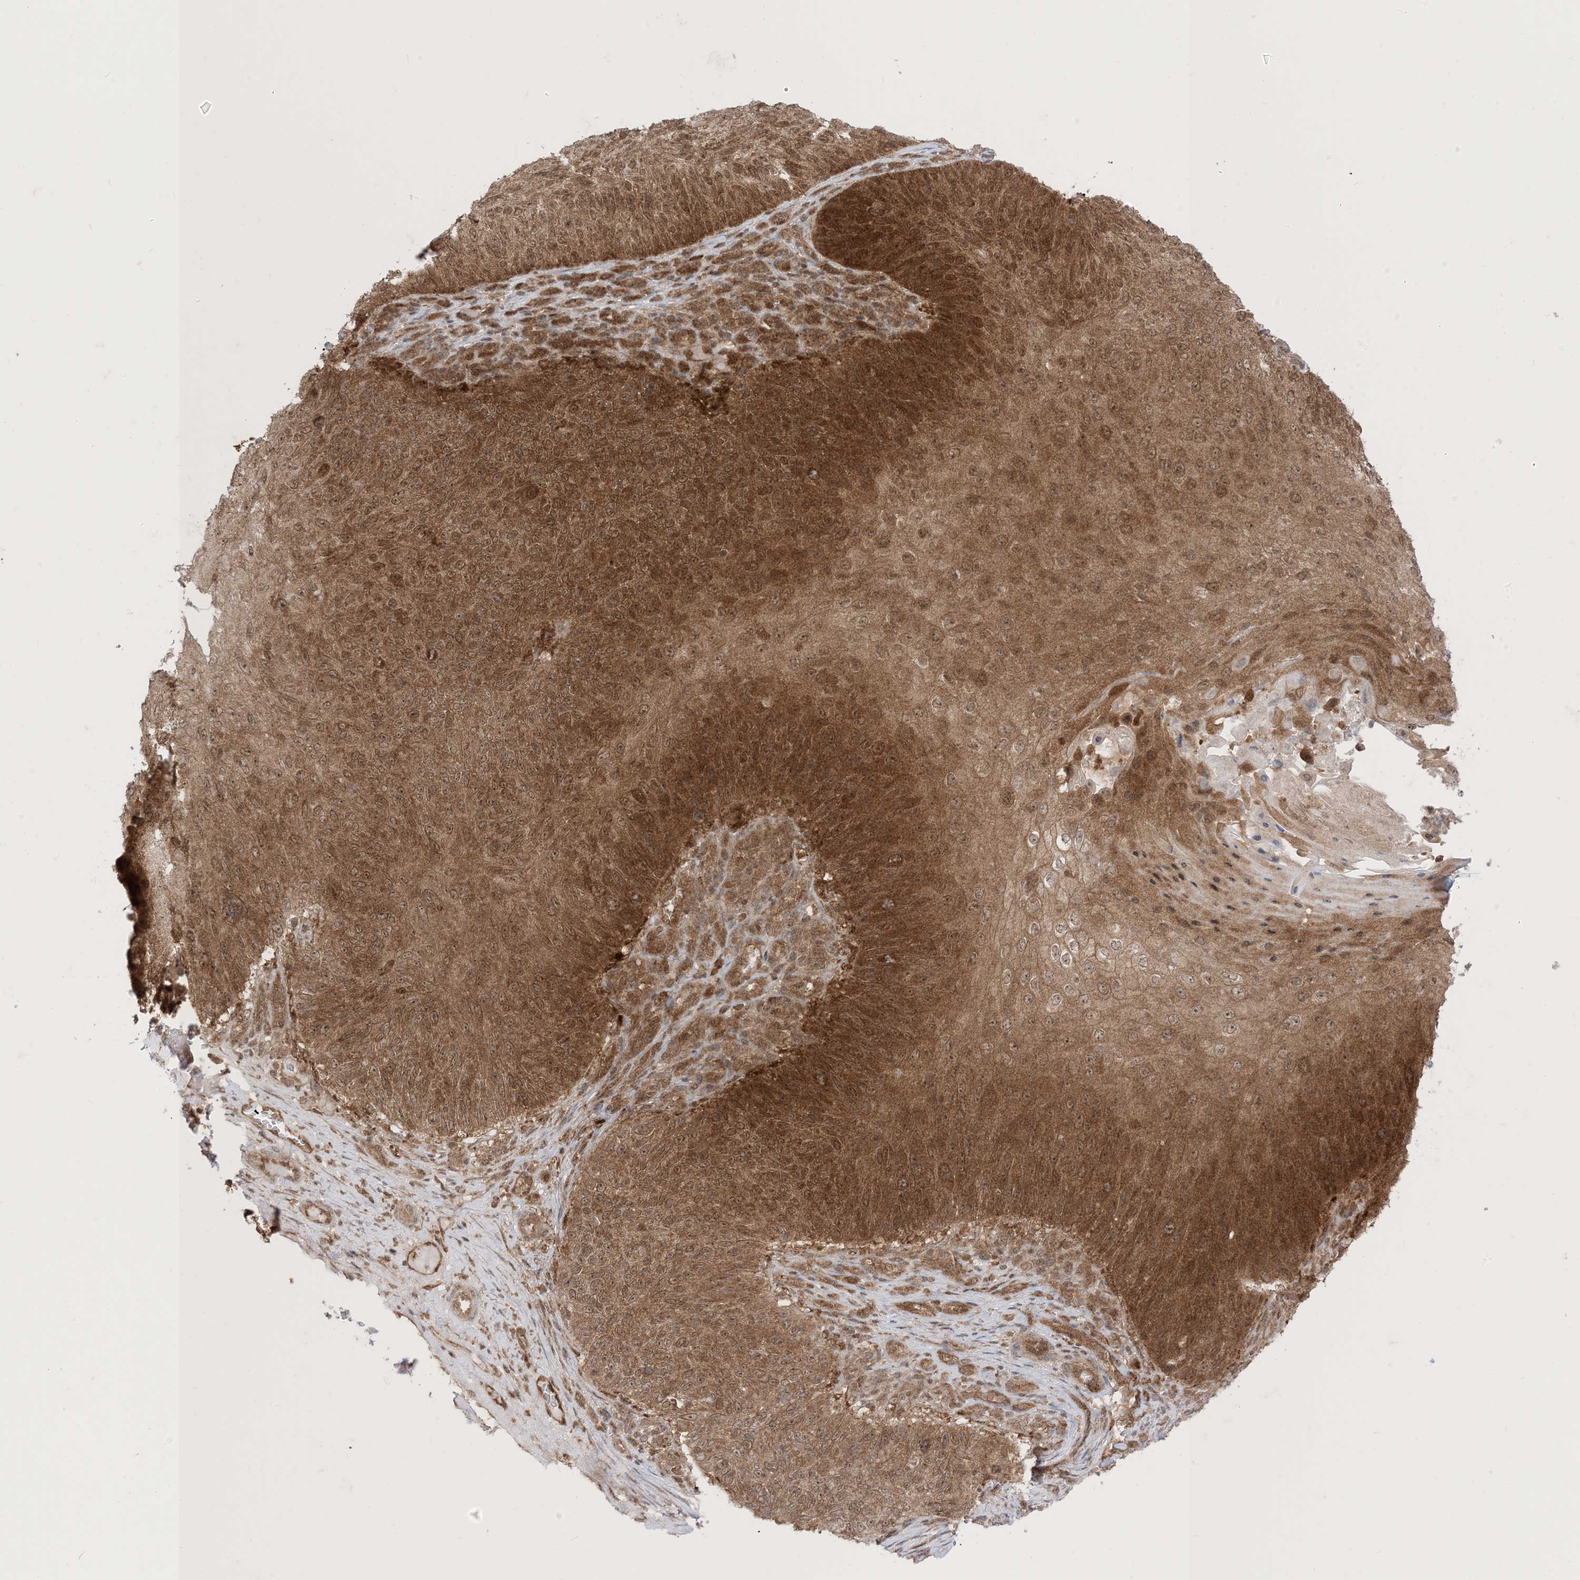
{"staining": {"intensity": "moderate", "quantity": ">75%", "location": "cytoplasmic/membranous,nuclear"}, "tissue": "skin cancer", "cell_type": "Tumor cells", "image_type": "cancer", "snomed": [{"axis": "morphology", "description": "Squamous cell carcinoma, NOS"}, {"axis": "topography", "description": "Skin"}], "caption": "About >75% of tumor cells in human skin cancer demonstrate moderate cytoplasmic/membranous and nuclear protein staining as visualized by brown immunohistochemical staining.", "gene": "PTPA", "patient": {"sex": "female", "age": 88}}